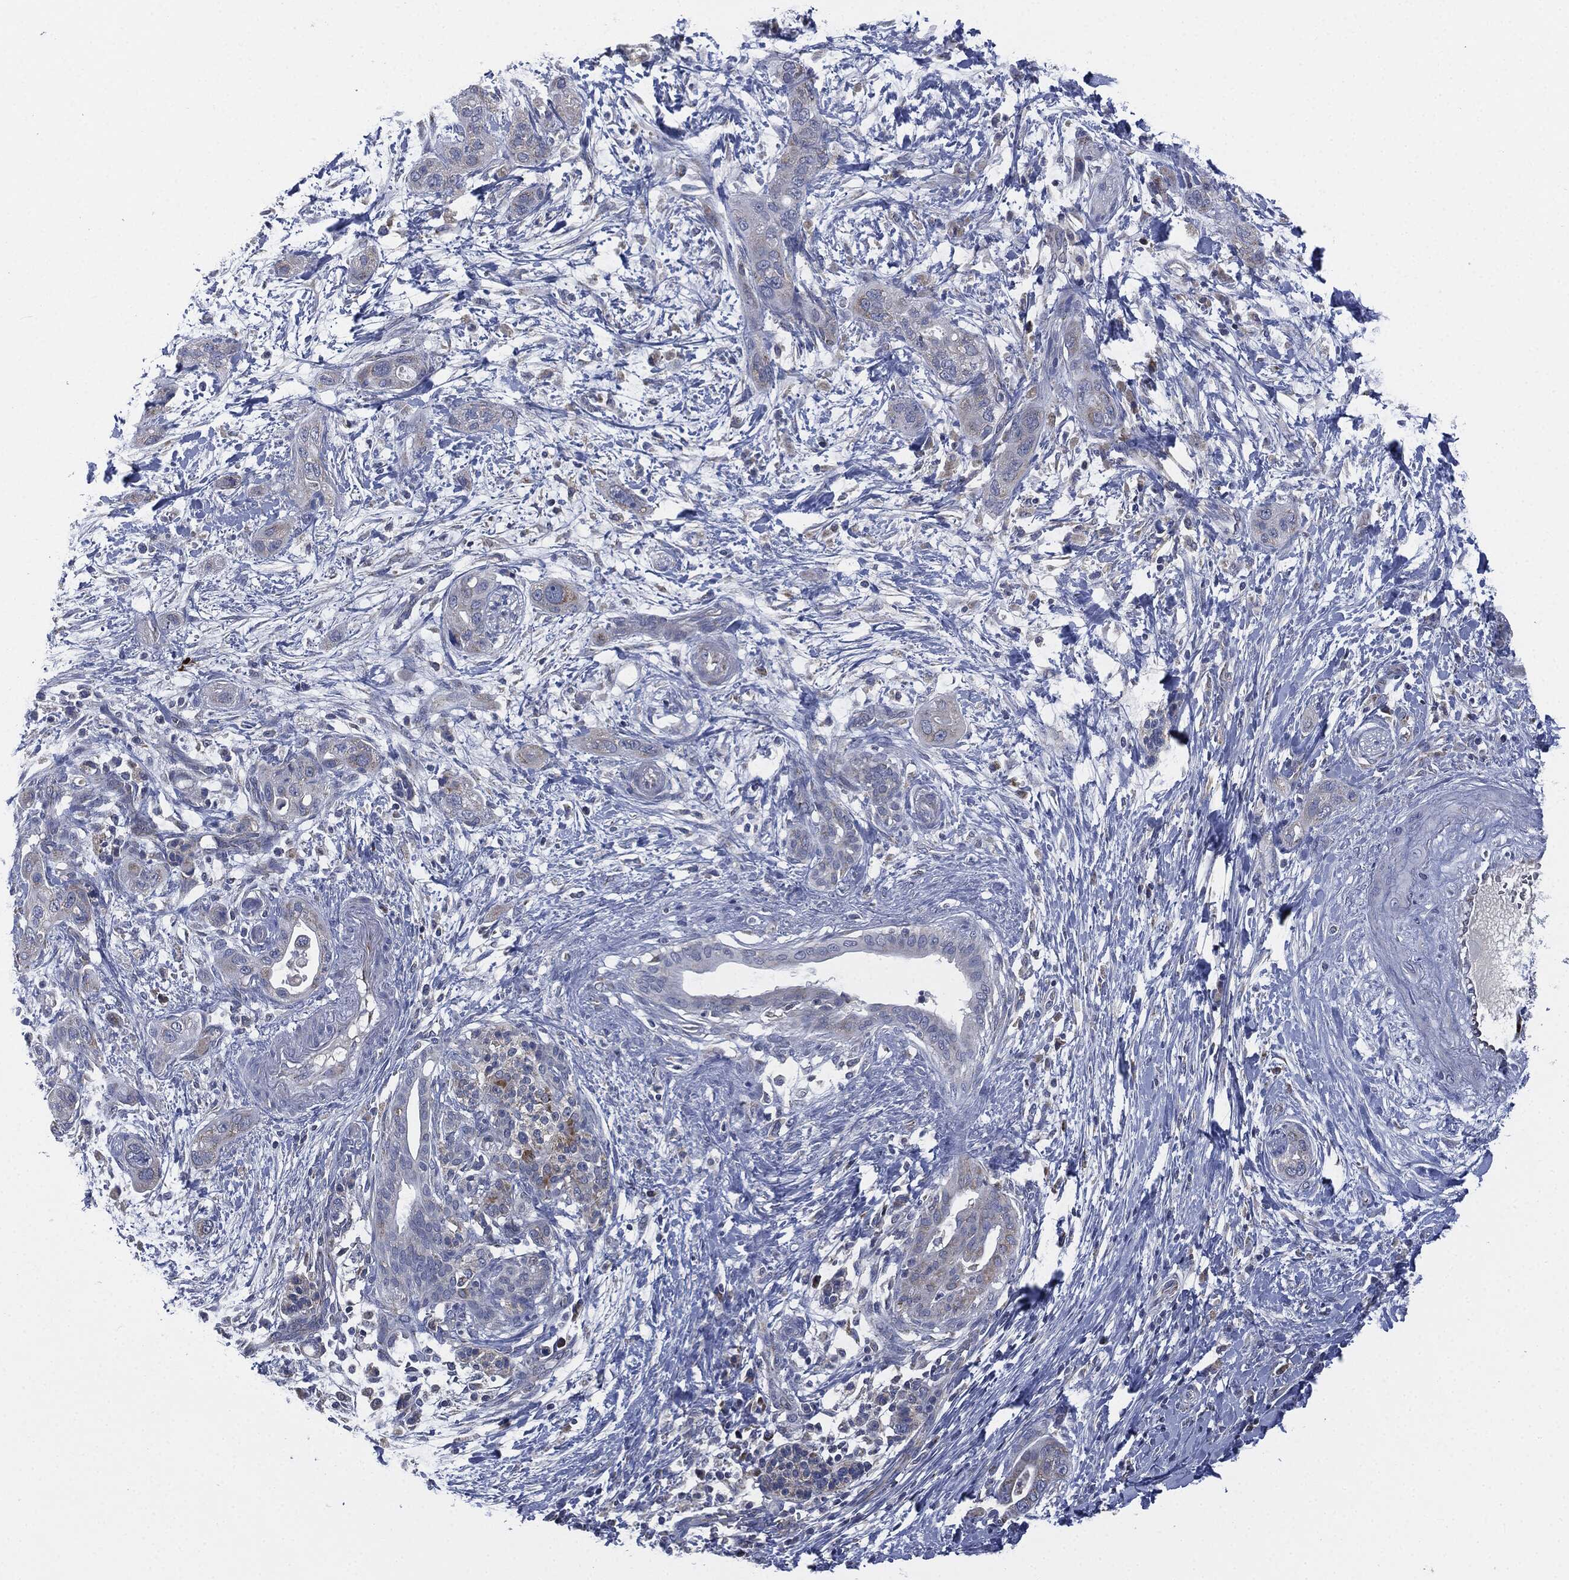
{"staining": {"intensity": "strong", "quantity": "<25%", "location": "cytoplasmic/membranous"}, "tissue": "pancreatic cancer", "cell_type": "Tumor cells", "image_type": "cancer", "snomed": [{"axis": "morphology", "description": "Adenocarcinoma, NOS"}, {"axis": "topography", "description": "Pancreas"}], "caption": "Human pancreatic cancer (adenocarcinoma) stained with a protein marker displays strong staining in tumor cells.", "gene": "SIGLEC9", "patient": {"sex": "male", "age": 44}}